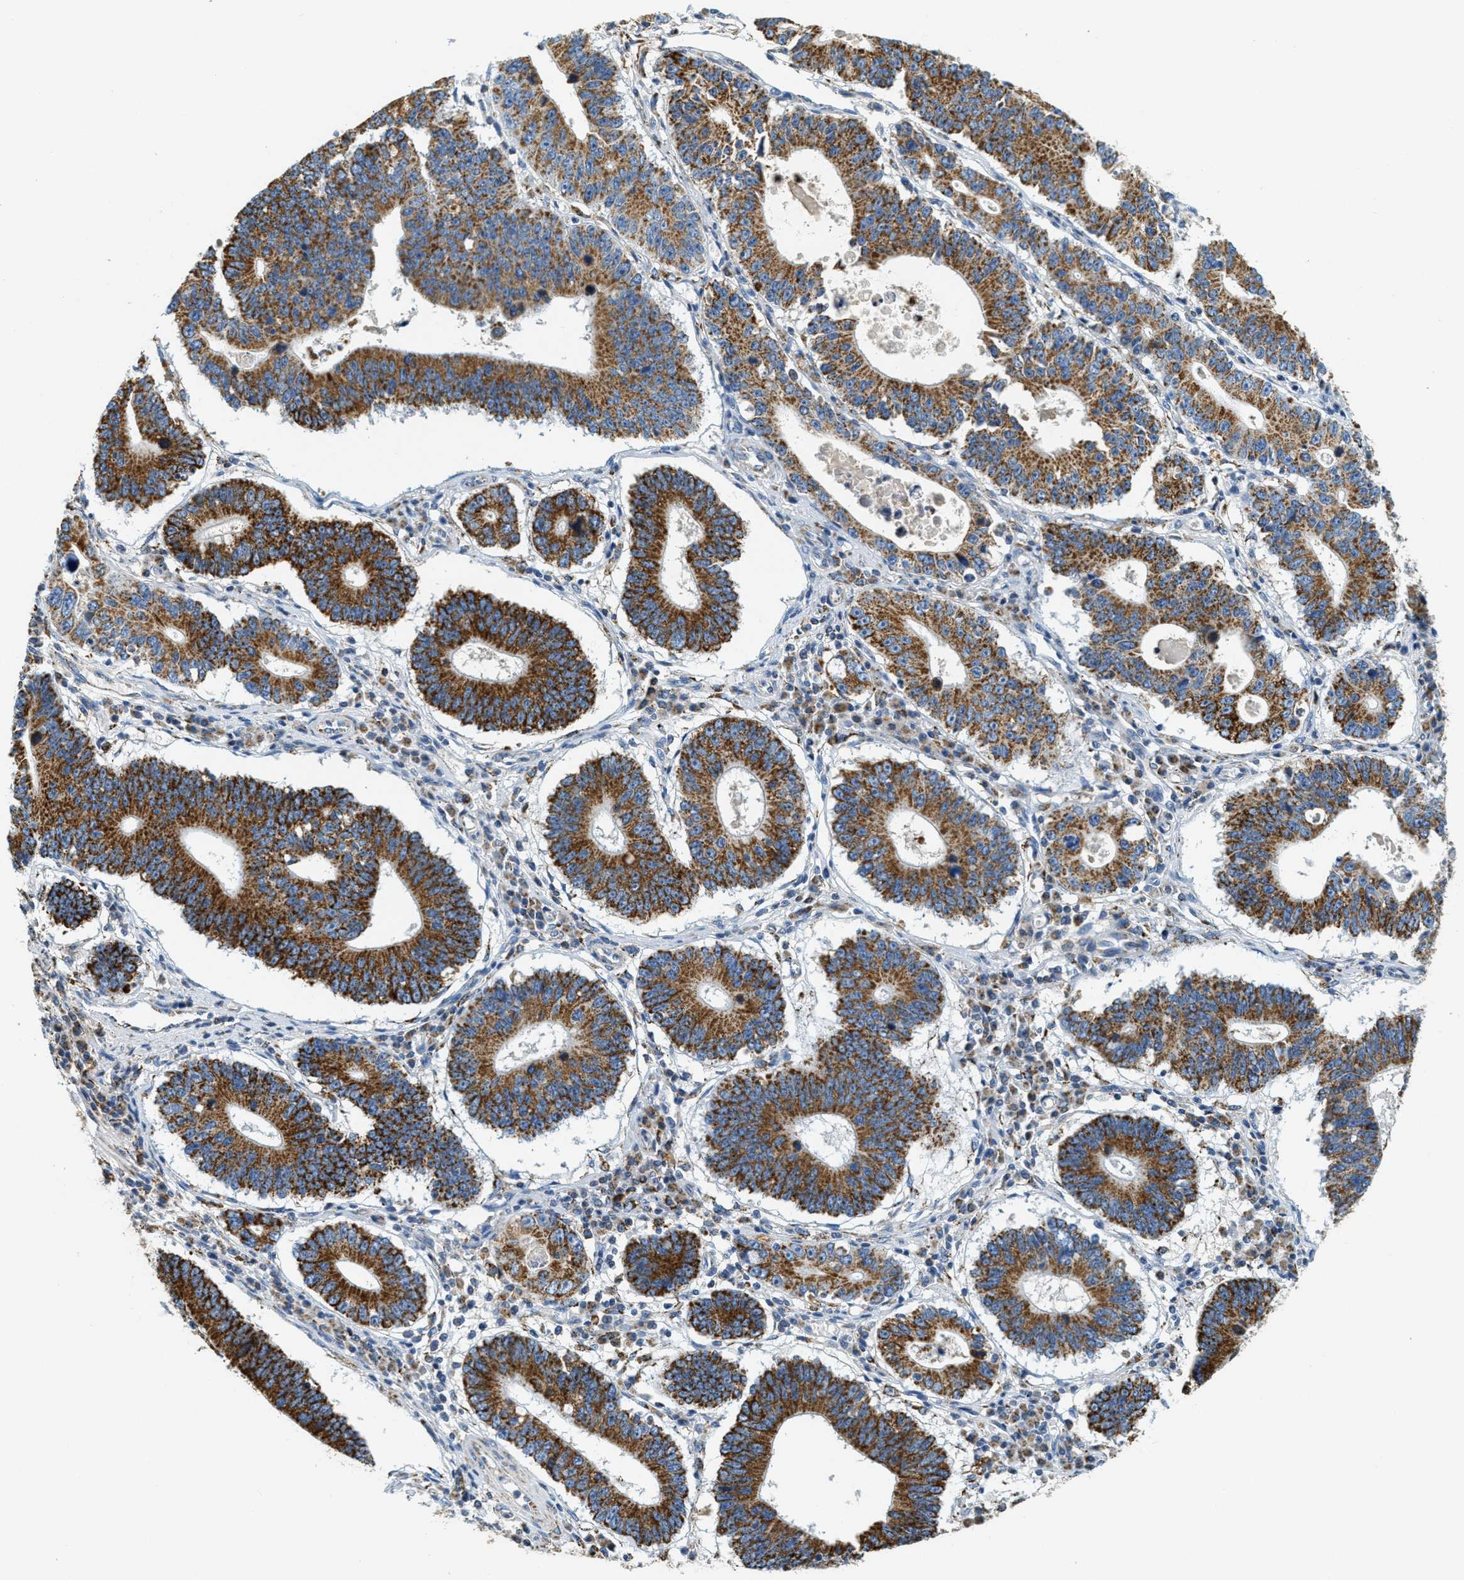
{"staining": {"intensity": "strong", "quantity": ">75%", "location": "cytoplasmic/membranous"}, "tissue": "stomach cancer", "cell_type": "Tumor cells", "image_type": "cancer", "snomed": [{"axis": "morphology", "description": "Adenocarcinoma, NOS"}, {"axis": "topography", "description": "Stomach"}], "caption": "Immunohistochemistry (IHC) histopathology image of human stomach cancer stained for a protein (brown), which shows high levels of strong cytoplasmic/membranous expression in about >75% of tumor cells.", "gene": "HLCS", "patient": {"sex": "male", "age": 59}}